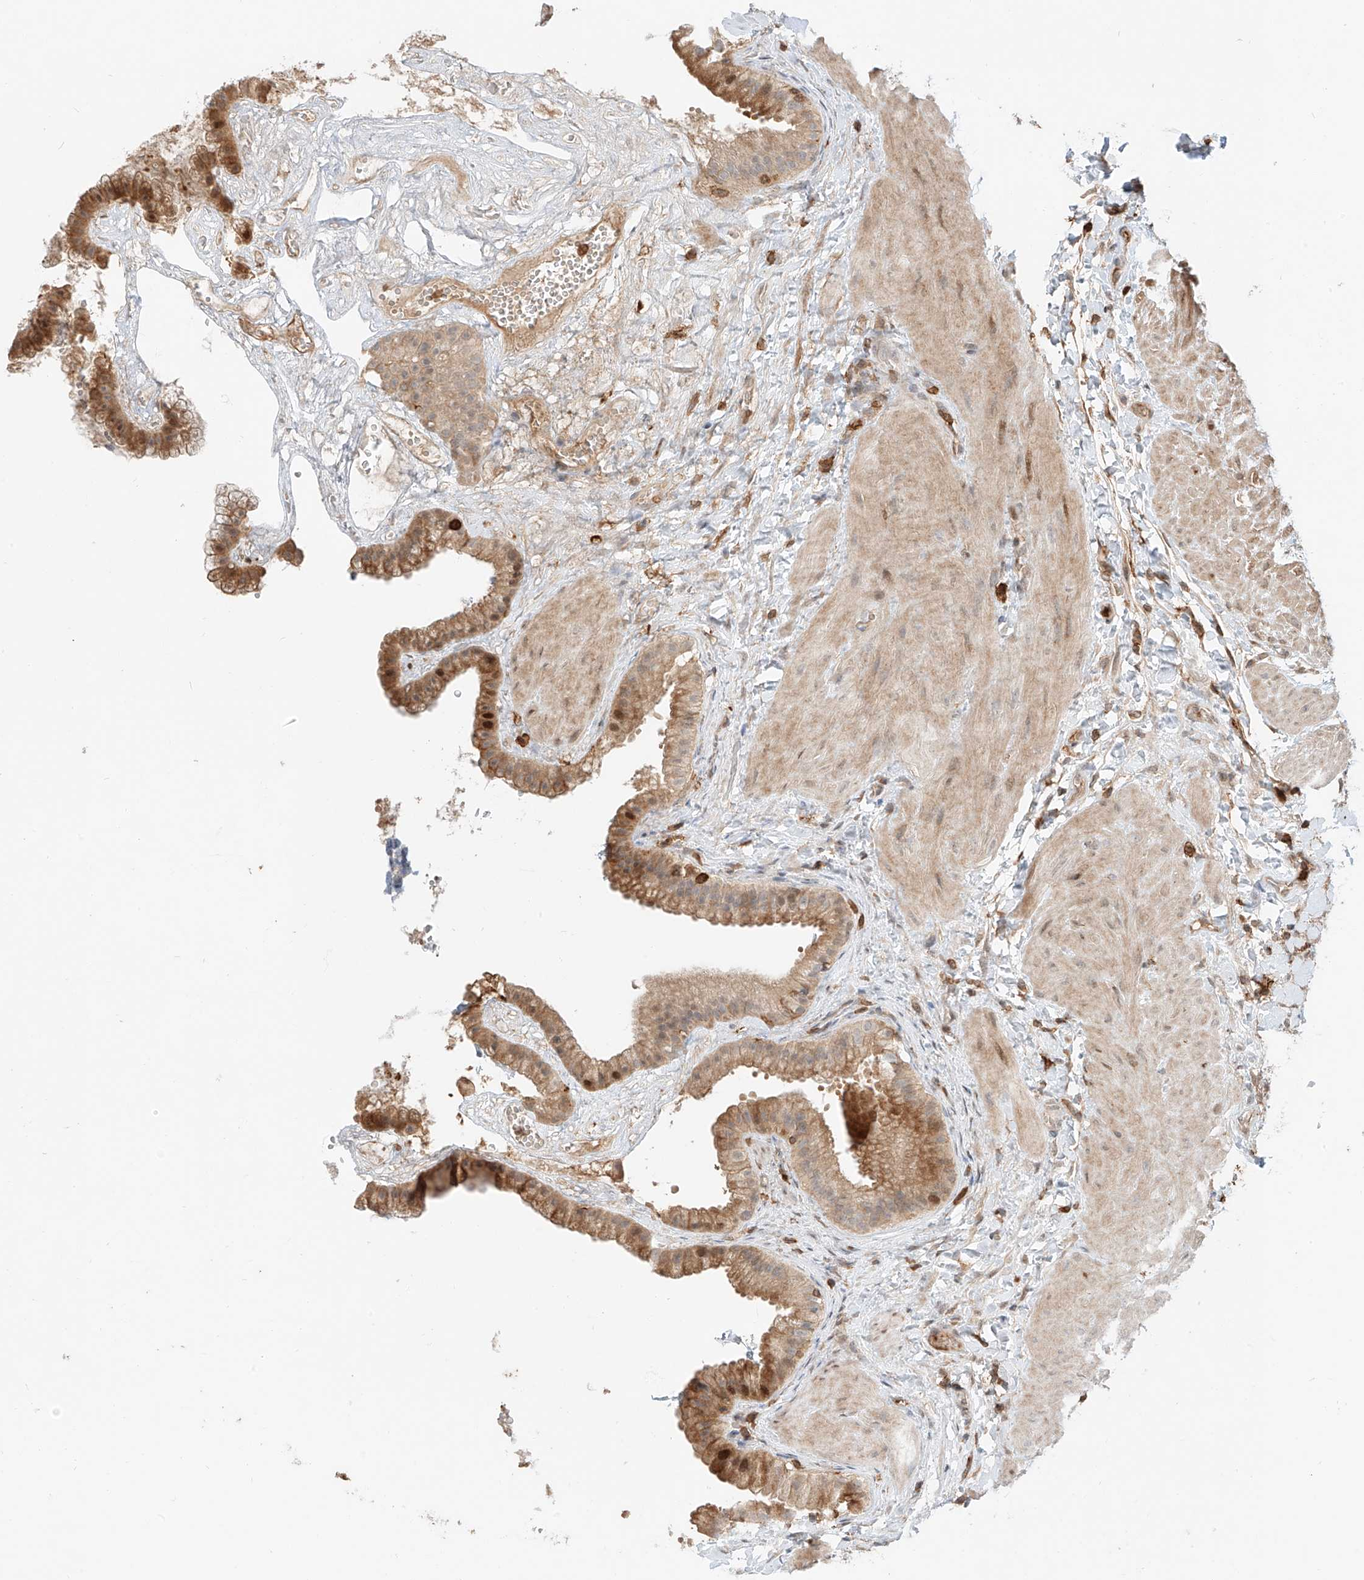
{"staining": {"intensity": "moderate", "quantity": "25%-75%", "location": "cytoplasmic/membranous,nuclear"}, "tissue": "gallbladder", "cell_type": "Glandular cells", "image_type": "normal", "snomed": [{"axis": "morphology", "description": "Normal tissue, NOS"}, {"axis": "topography", "description": "Gallbladder"}], "caption": "Human gallbladder stained for a protein (brown) displays moderate cytoplasmic/membranous,nuclear positive expression in about 25%-75% of glandular cells.", "gene": "CEP162", "patient": {"sex": "male", "age": 55}}